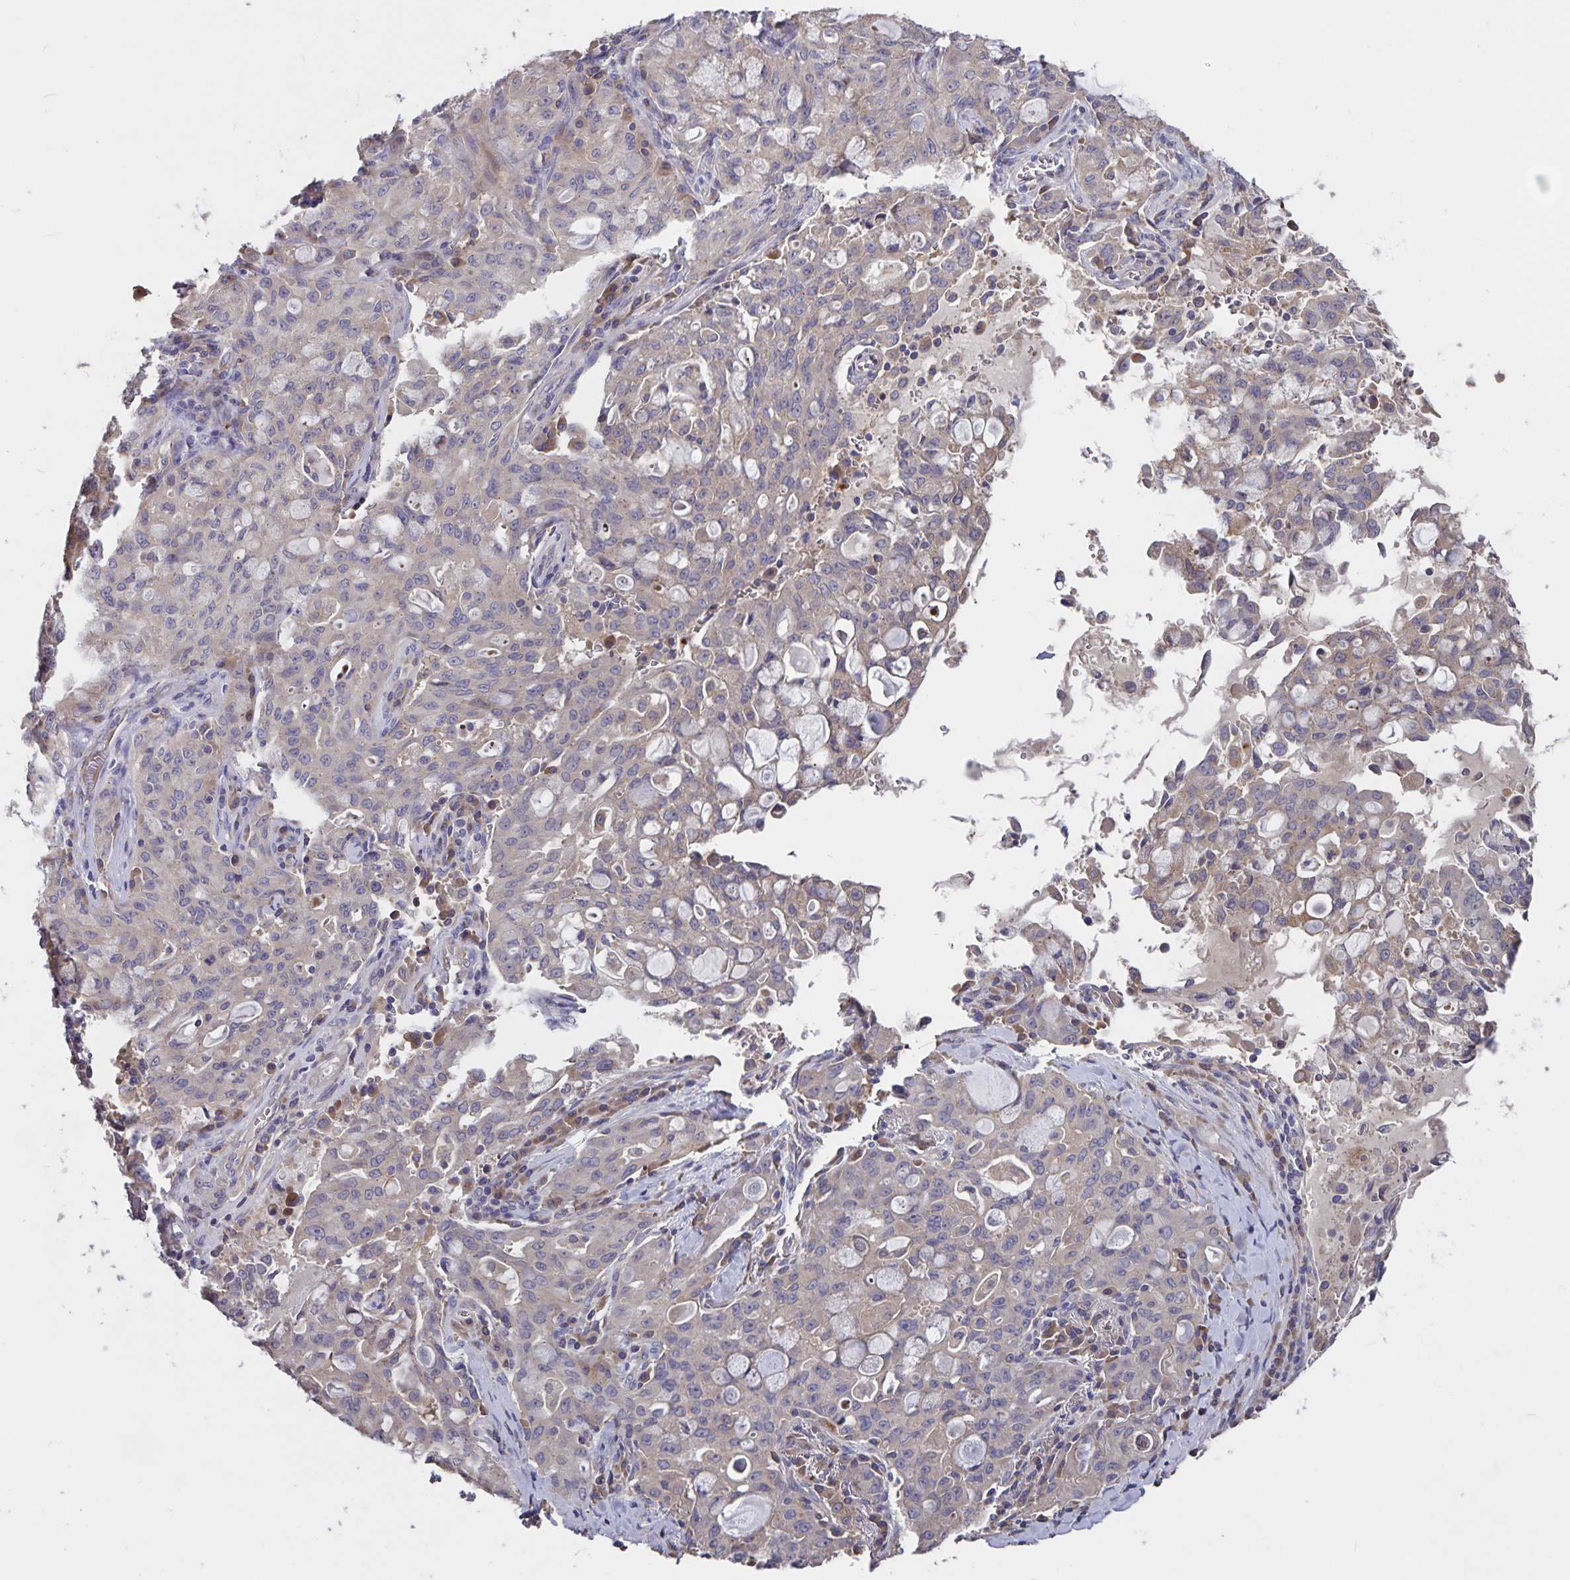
{"staining": {"intensity": "weak", "quantity": "<25%", "location": "cytoplasmic/membranous"}, "tissue": "lung cancer", "cell_type": "Tumor cells", "image_type": "cancer", "snomed": [{"axis": "morphology", "description": "Adenocarcinoma, NOS"}, {"axis": "topography", "description": "Lung"}], "caption": "IHC photomicrograph of lung cancer (adenocarcinoma) stained for a protein (brown), which shows no positivity in tumor cells.", "gene": "FBXL16", "patient": {"sex": "female", "age": 44}}